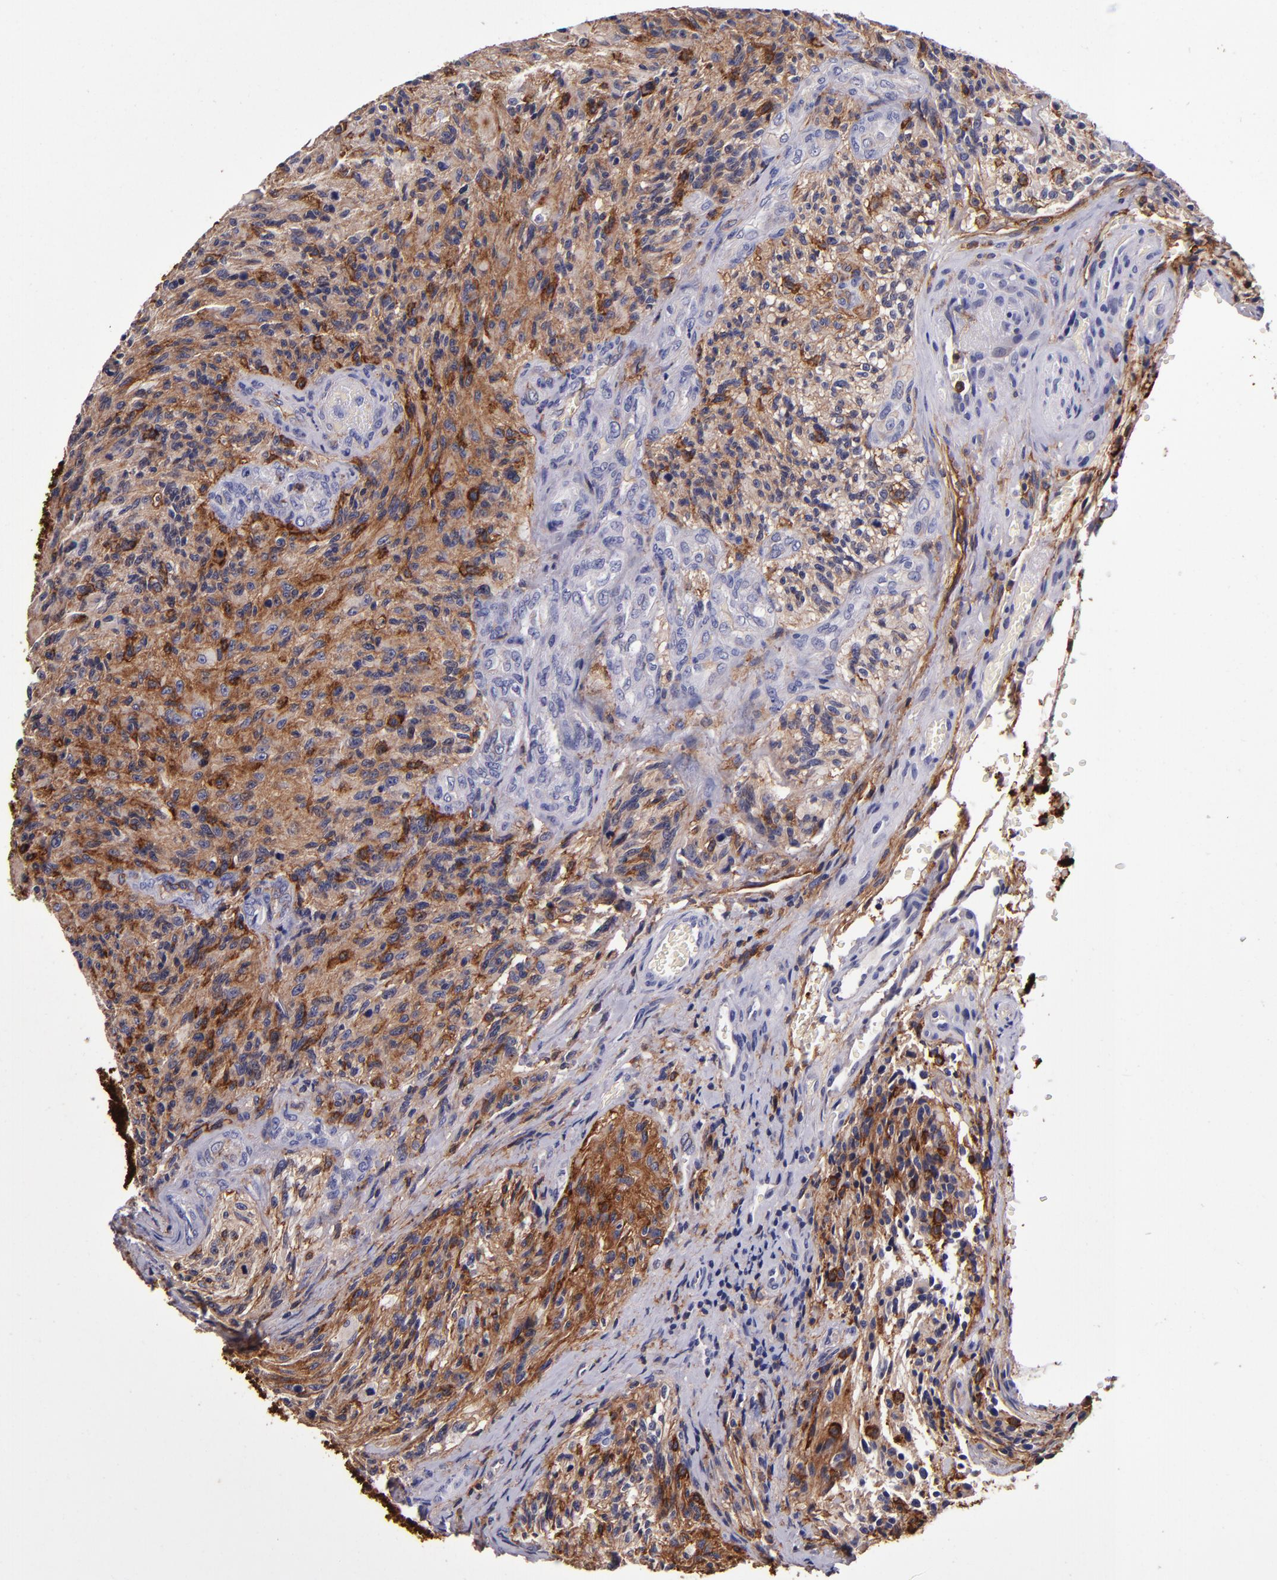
{"staining": {"intensity": "strong", "quantity": "25%-75%", "location": "cytoplasmic/membranous"}, "tissue": "glioma", "cell_type": "Tumor cells", "image_type": "cancer", "snomed": [{"axis": "morphology", "description": "Normal tissue, NOS"}, {"axis": "morphology", "description": "Glioma, malignant, High grade"}, {"axis": "topography", "description": "Cerebral cortex"}], "caption": "About 25%-75% of tumor cells in glioma reveal strong cytoplasmic/membranous protein positivity as visualized by brown immunohistochemical staining.", "gene": "SIRPA", "patient": {"sex": "male", "age": 56}}